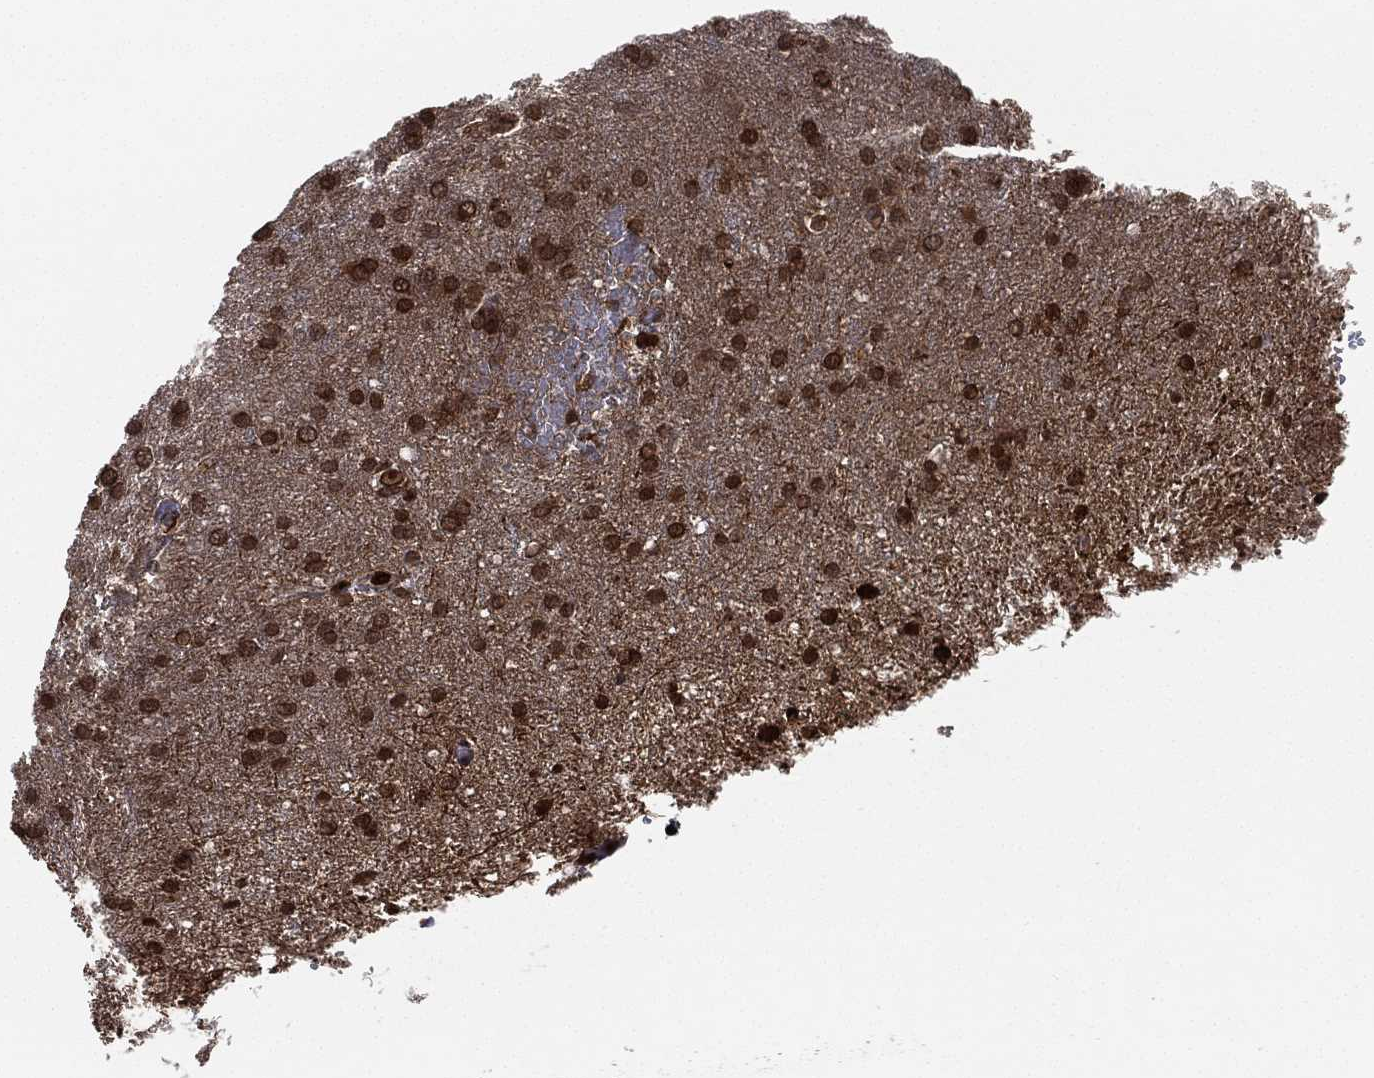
{"staining": {"intensity": "strong", "quantity": ">75%", "location": "nuclear"}, "tissue": "glioma", "cell_type": "Tumor cells", "image_type": "cancer", "snomed": [{"axis": "morphology", "description": "Glioma, malignant, Low grade"}, {"axis": "topography", "description": "Brain"}], "caption": "Glioma was stained to show a protein in brown. There is high levels of strong nuclear positivity in about >75% of tumor cells.", "gene": "LMNB1", "patient": {"sex": "female", "age": 32}}